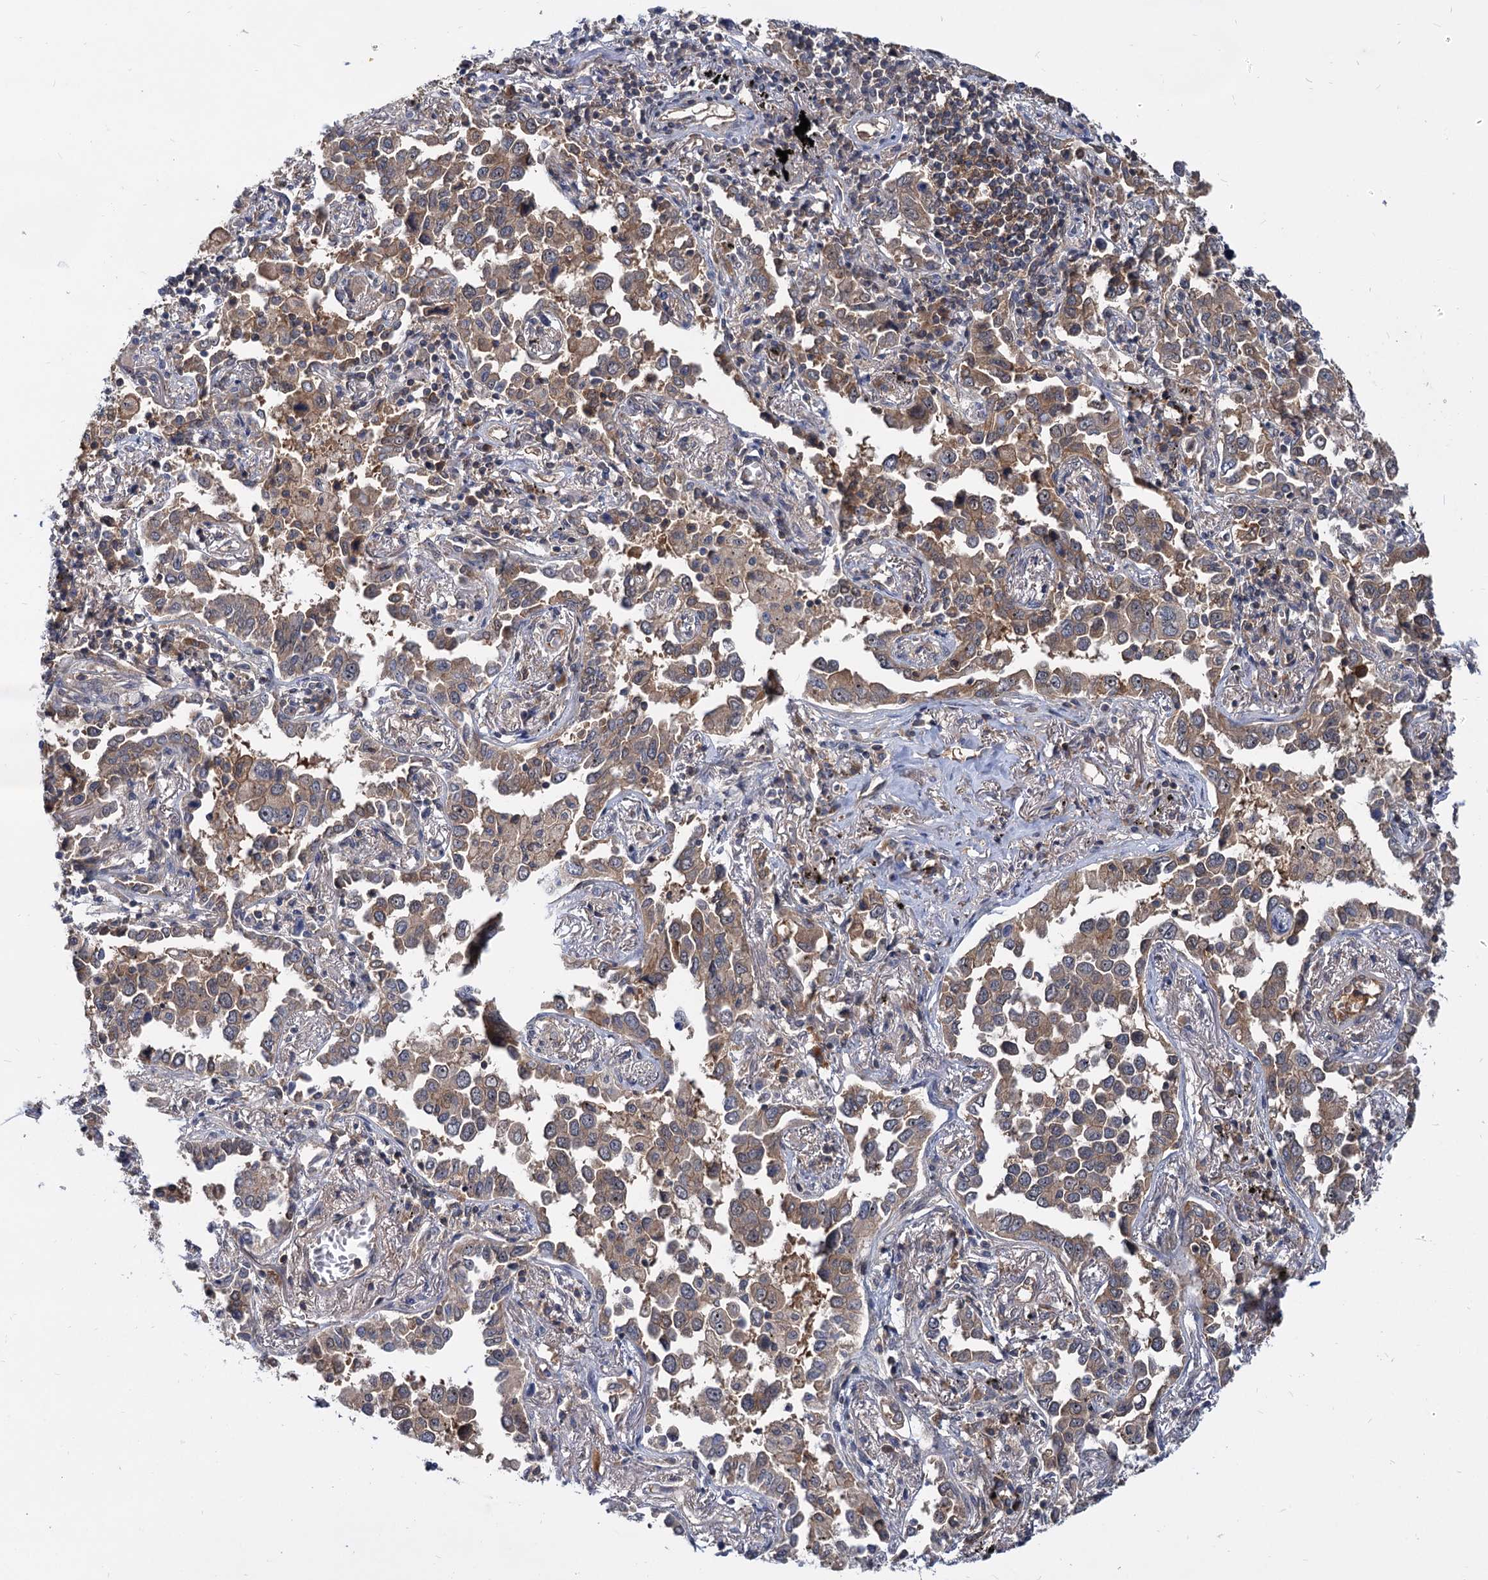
{"staining": {"intensity": "moderate", "quantity": ">75%", "location": "cytoplasmic/membranous"}, "tissue": "lung cancer", "cell_type": "Tumor cells", "image_type": "cancer", "snomed": [{"axis": "morphology", "description": "Adenocarcinoma, NOS"}, {"axis": "topography", "description": "Lung"}], "caption": "Protein expression analysis of lung cancer (adenocarcinoma) demonstrates moderate cytoplasmic/membranous positivity in approximately >75% of tumor cells. Using DAB (brown) and hematoxylin (blue) stains, captured at high magnification using brightfield microscopy.", "gene": "SNX15", "patient": {"sex": "male", "age": 67}}